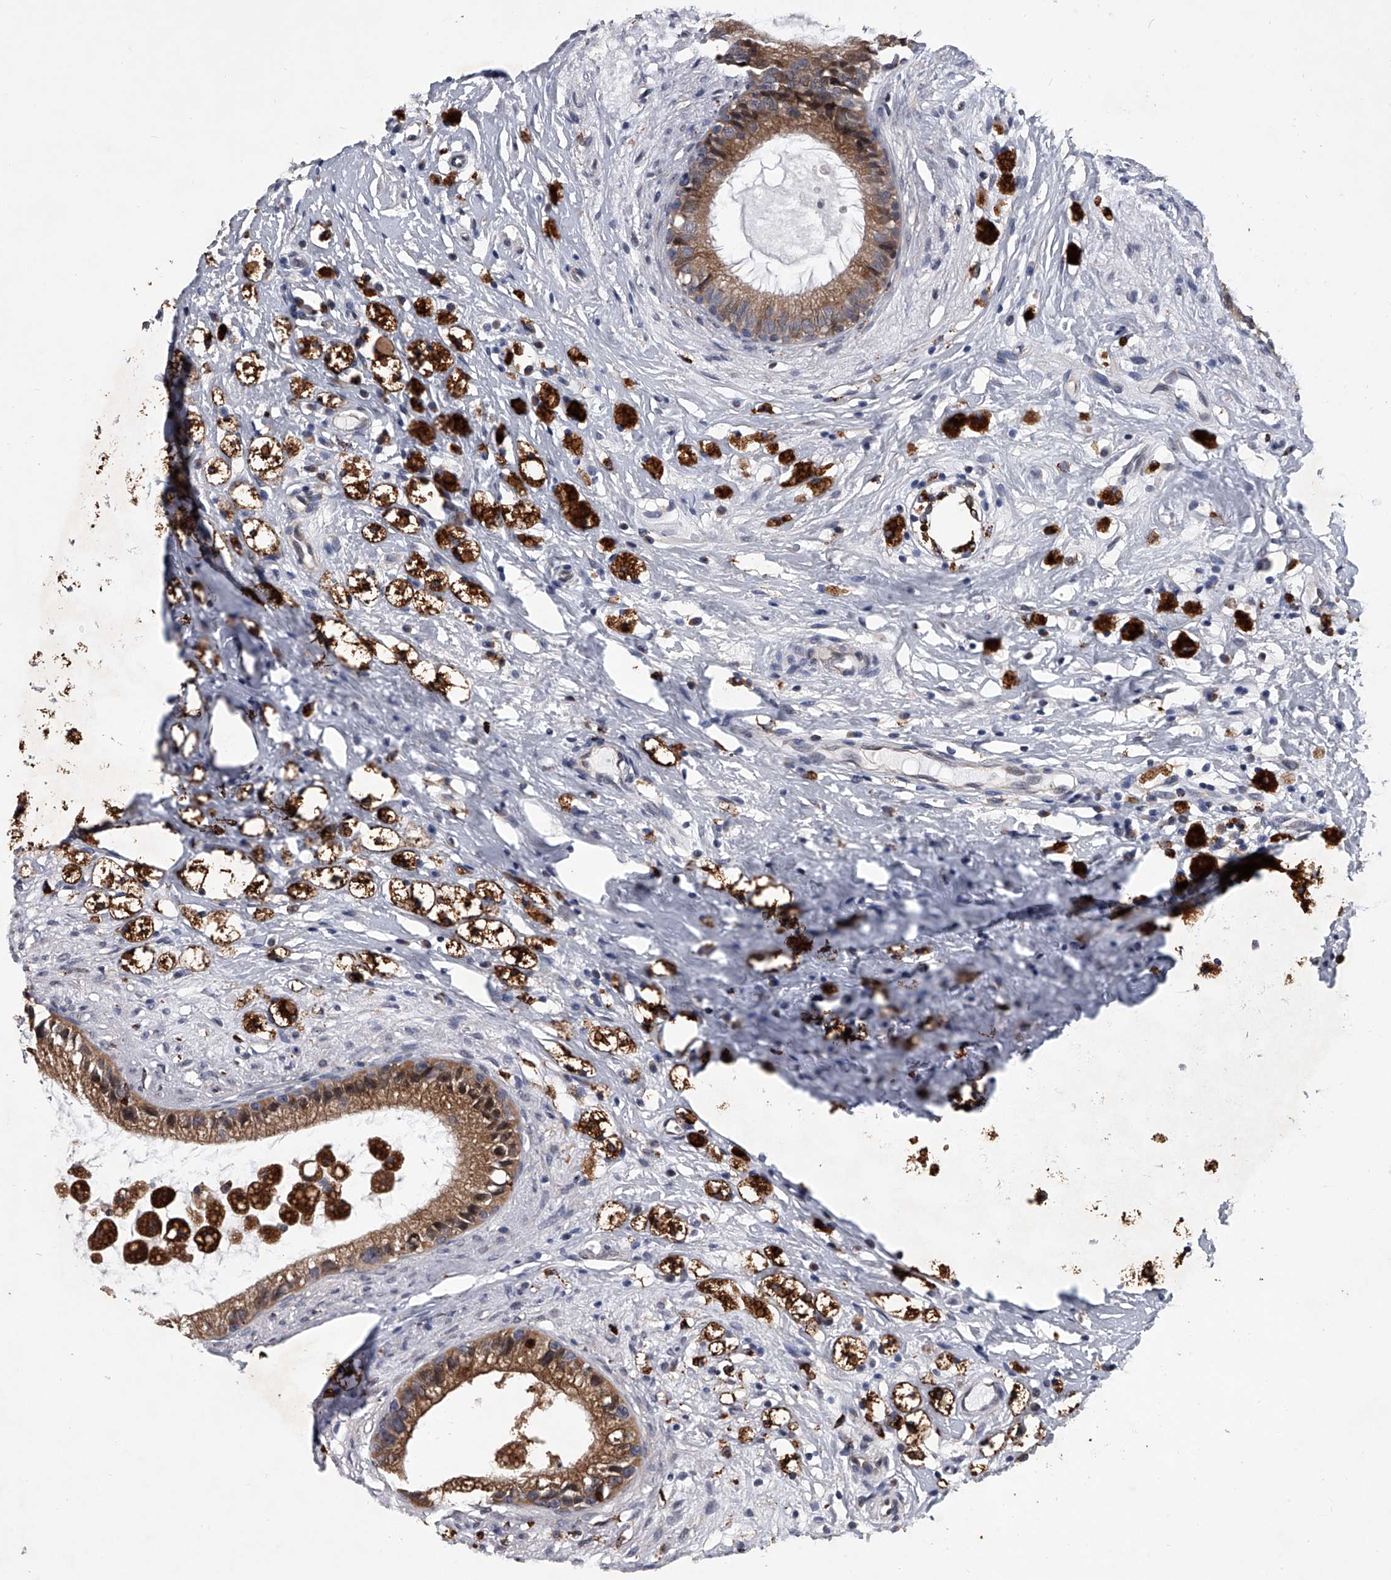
{"staining": {"intensity": "moderate", "quantity": ">75%", "location": "cytoplasmic/membranous,nuclear"}, "tissue": "epididymis", "cell_type": "Glandular cells", "image_type": "normal", "snomed": [{"axis": "morphology", "description": "Normal tissue, NOS"}, {"axis": "topography", "description": "Epididymis"}], "caption": "Unremarkable epididymis reveals moderate cytoplasmic/membranous,nuclear expression in about >75% of glandular cells, visualized by immunohistochemistry. The staining was performed using DAB, with brown indicating positive protein expression. Nuclei are stained blue with hematoxylin.", "gene": "TRIM8", "patient": {"sex": "male", "age": 80}}